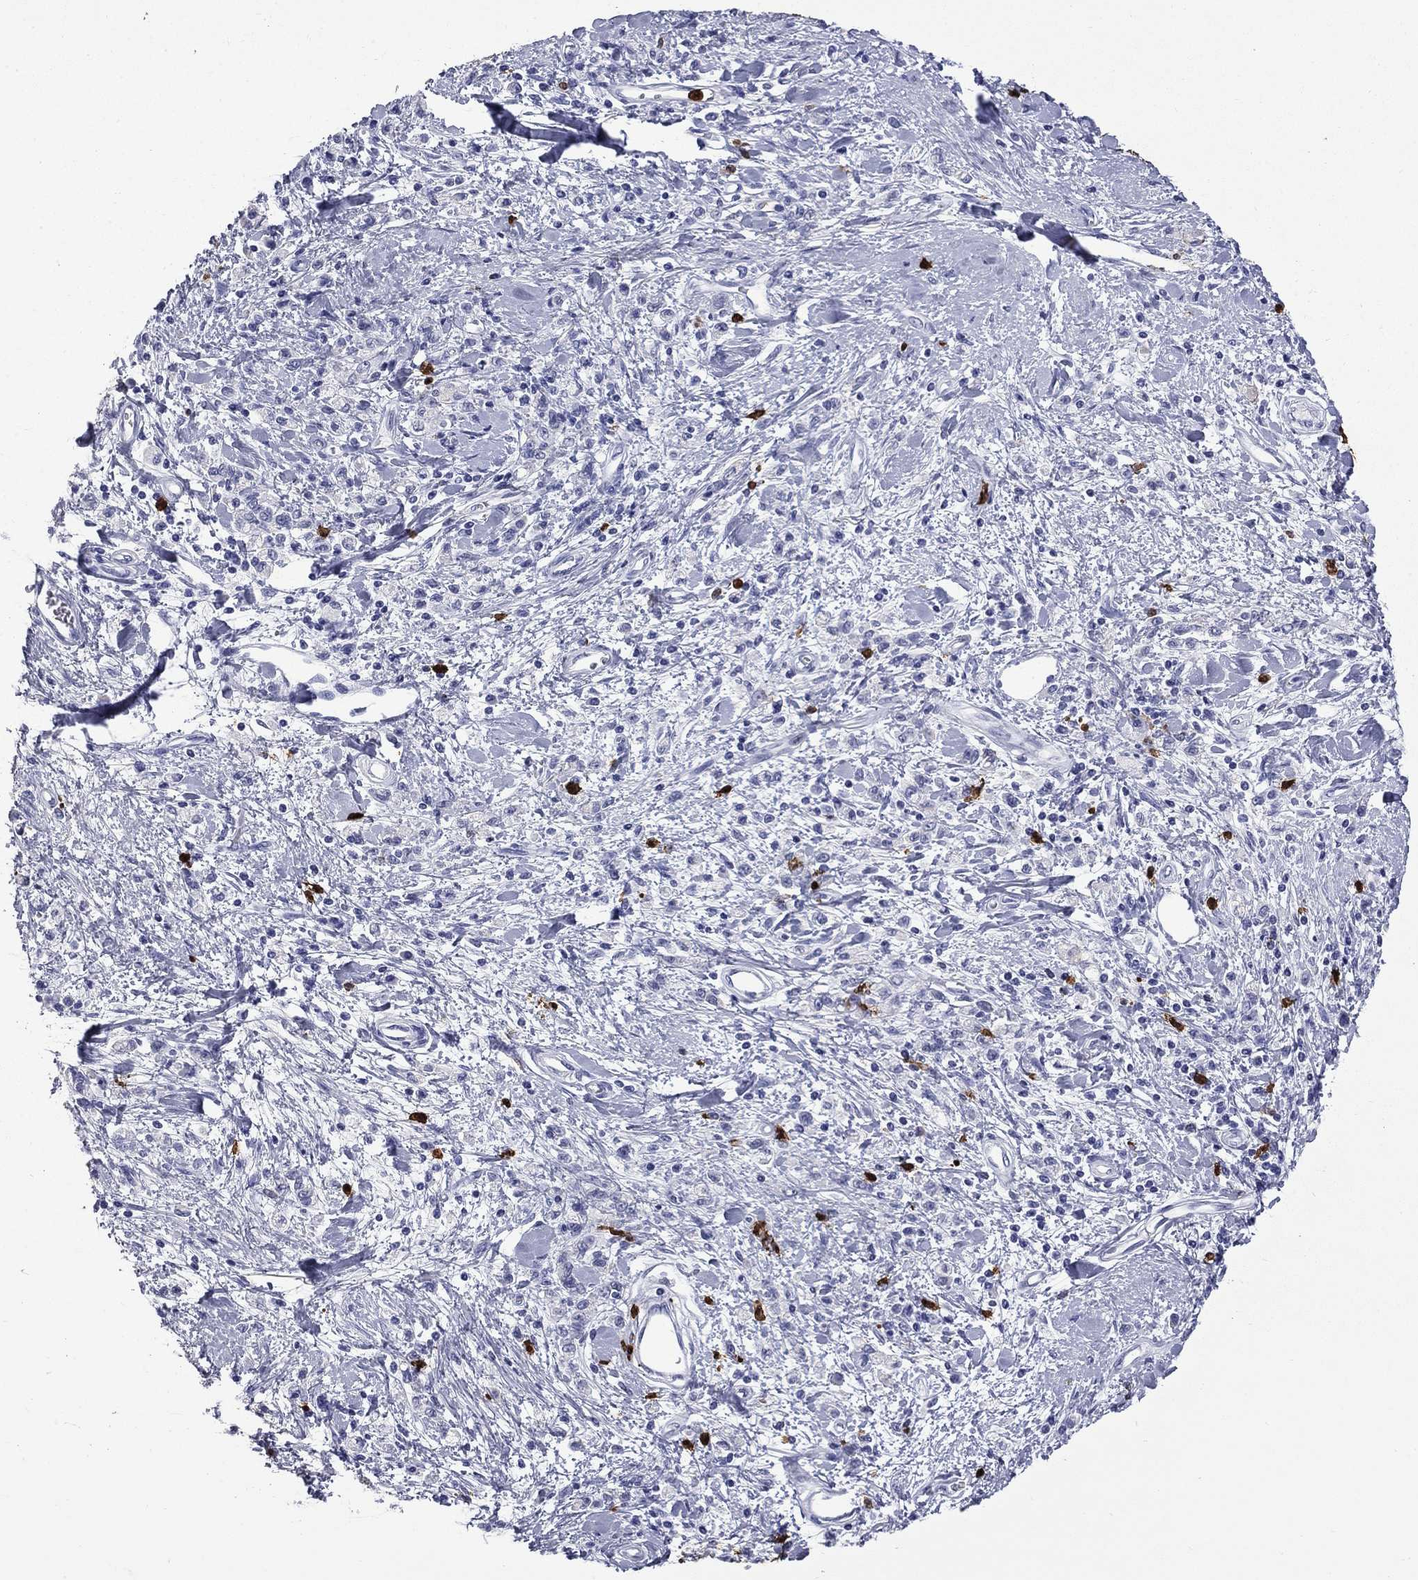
{"staining": {"intensity": "negative", "quantity": "none", "location": "none"}, "tissue": "stomach cancer", "cell_type": "Tumor cells", "image_type": "cancer", "snomed": [{"axis": "morphology", "description": "Adenocarcinoma, NOS"}, {"axis": "topography", "description": "Stomach"}], "caption": "Tumor cells are negative for brown protein staining in stomach adenocarcinoma.", "gene": "TRIM29", "patient": {"sex": "male", "age": 77}}